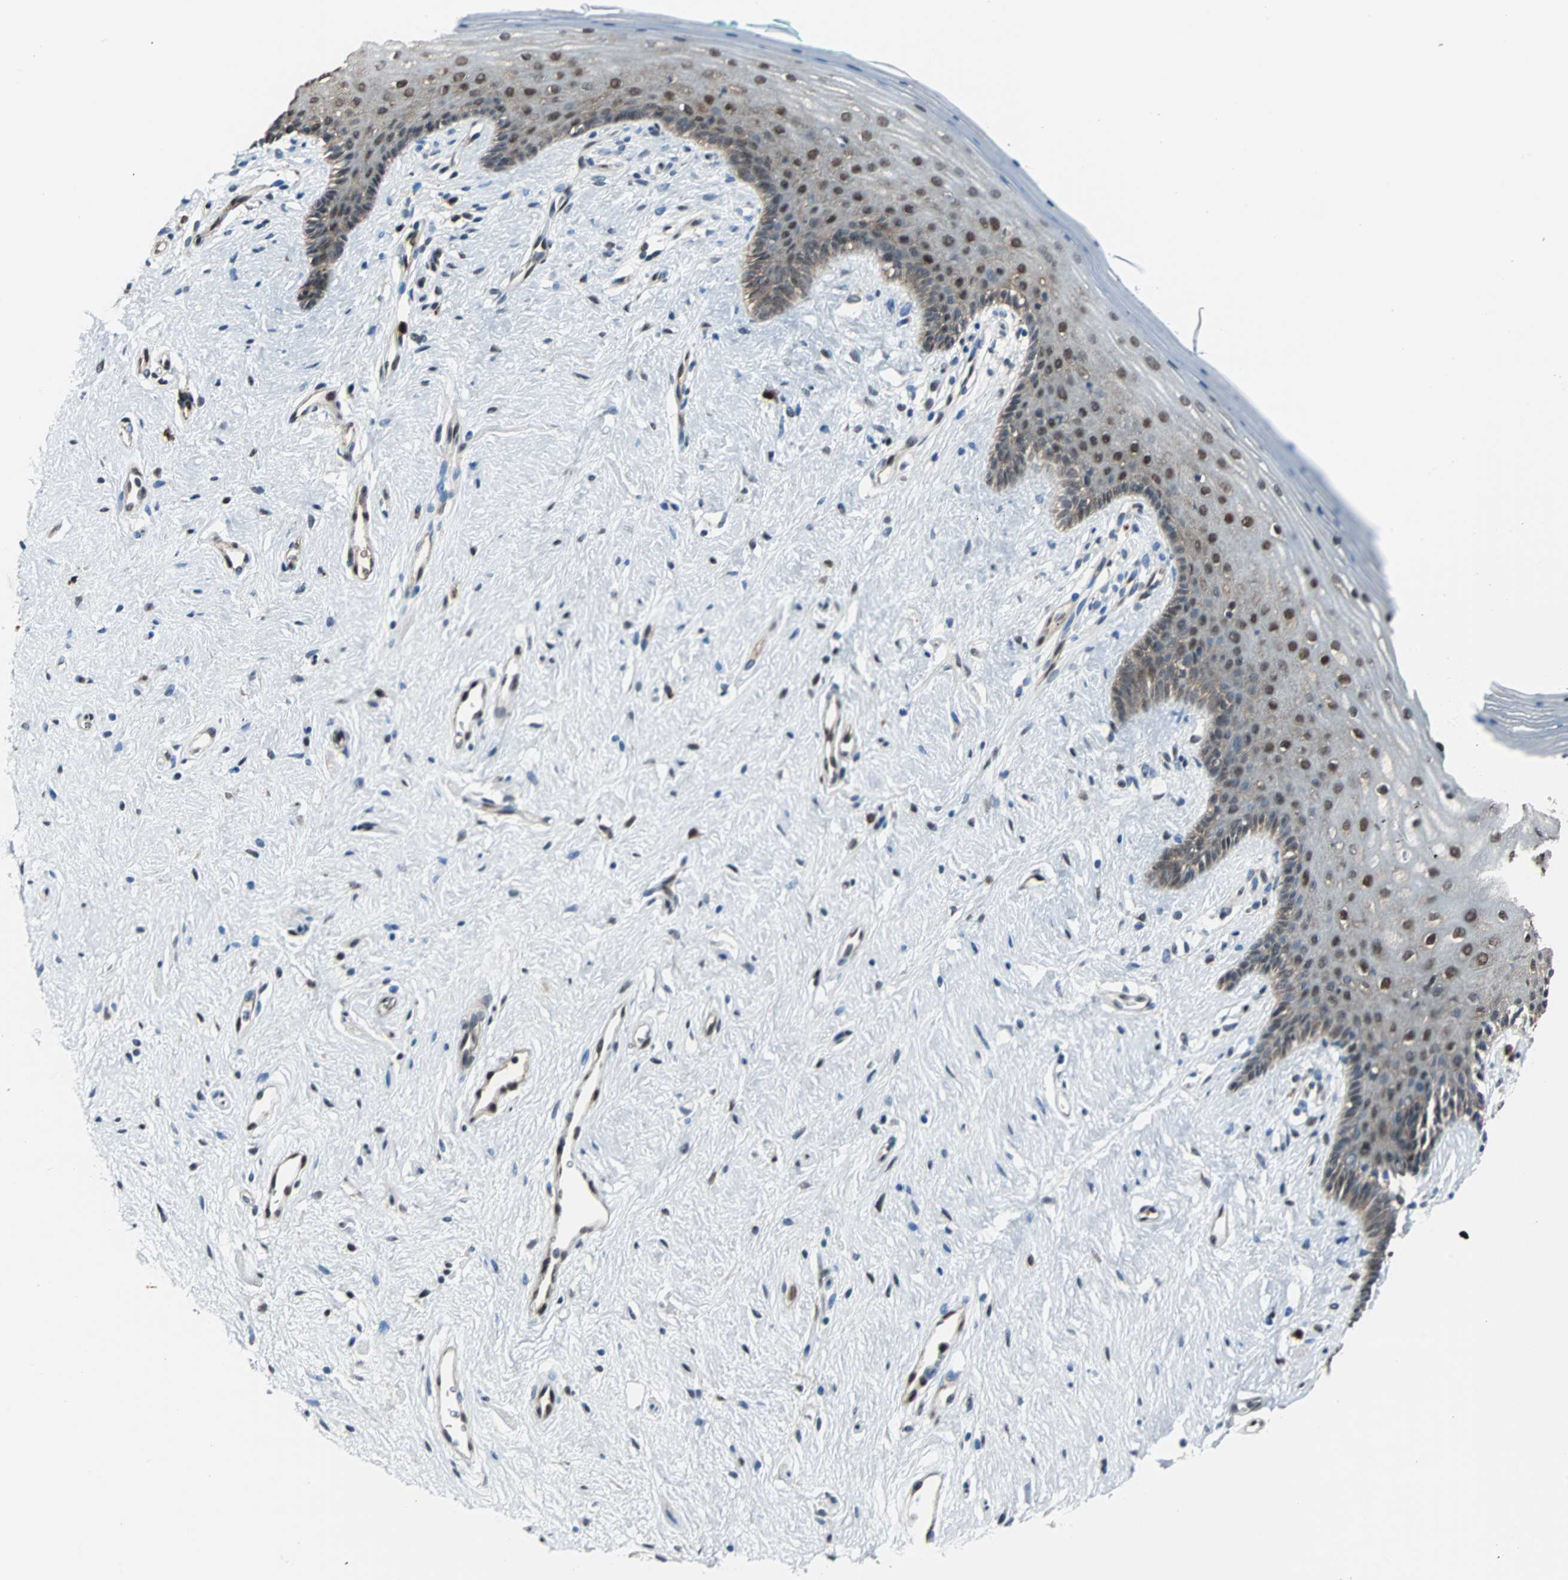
{"staining": {"intensity": "moderate", "quantity": ">75%", "location": "nuclear"}, "tissue": "vagina", "cell_type": "Squamous epithelial cells", "image_type": "normal", "snomed": [{"axis": "morphology", "description": "Normal tissue, NOS"}, {"axis": "topography", "description": "Vagina"}], "caption": "Brown immunohistochemical staining in unremarkable vagina exhibits moderate nuclear positivity in approximately >75% of squamous epithelial cells.", "gene": "VCP", "patient": {"sex": "female", "age": 44}}